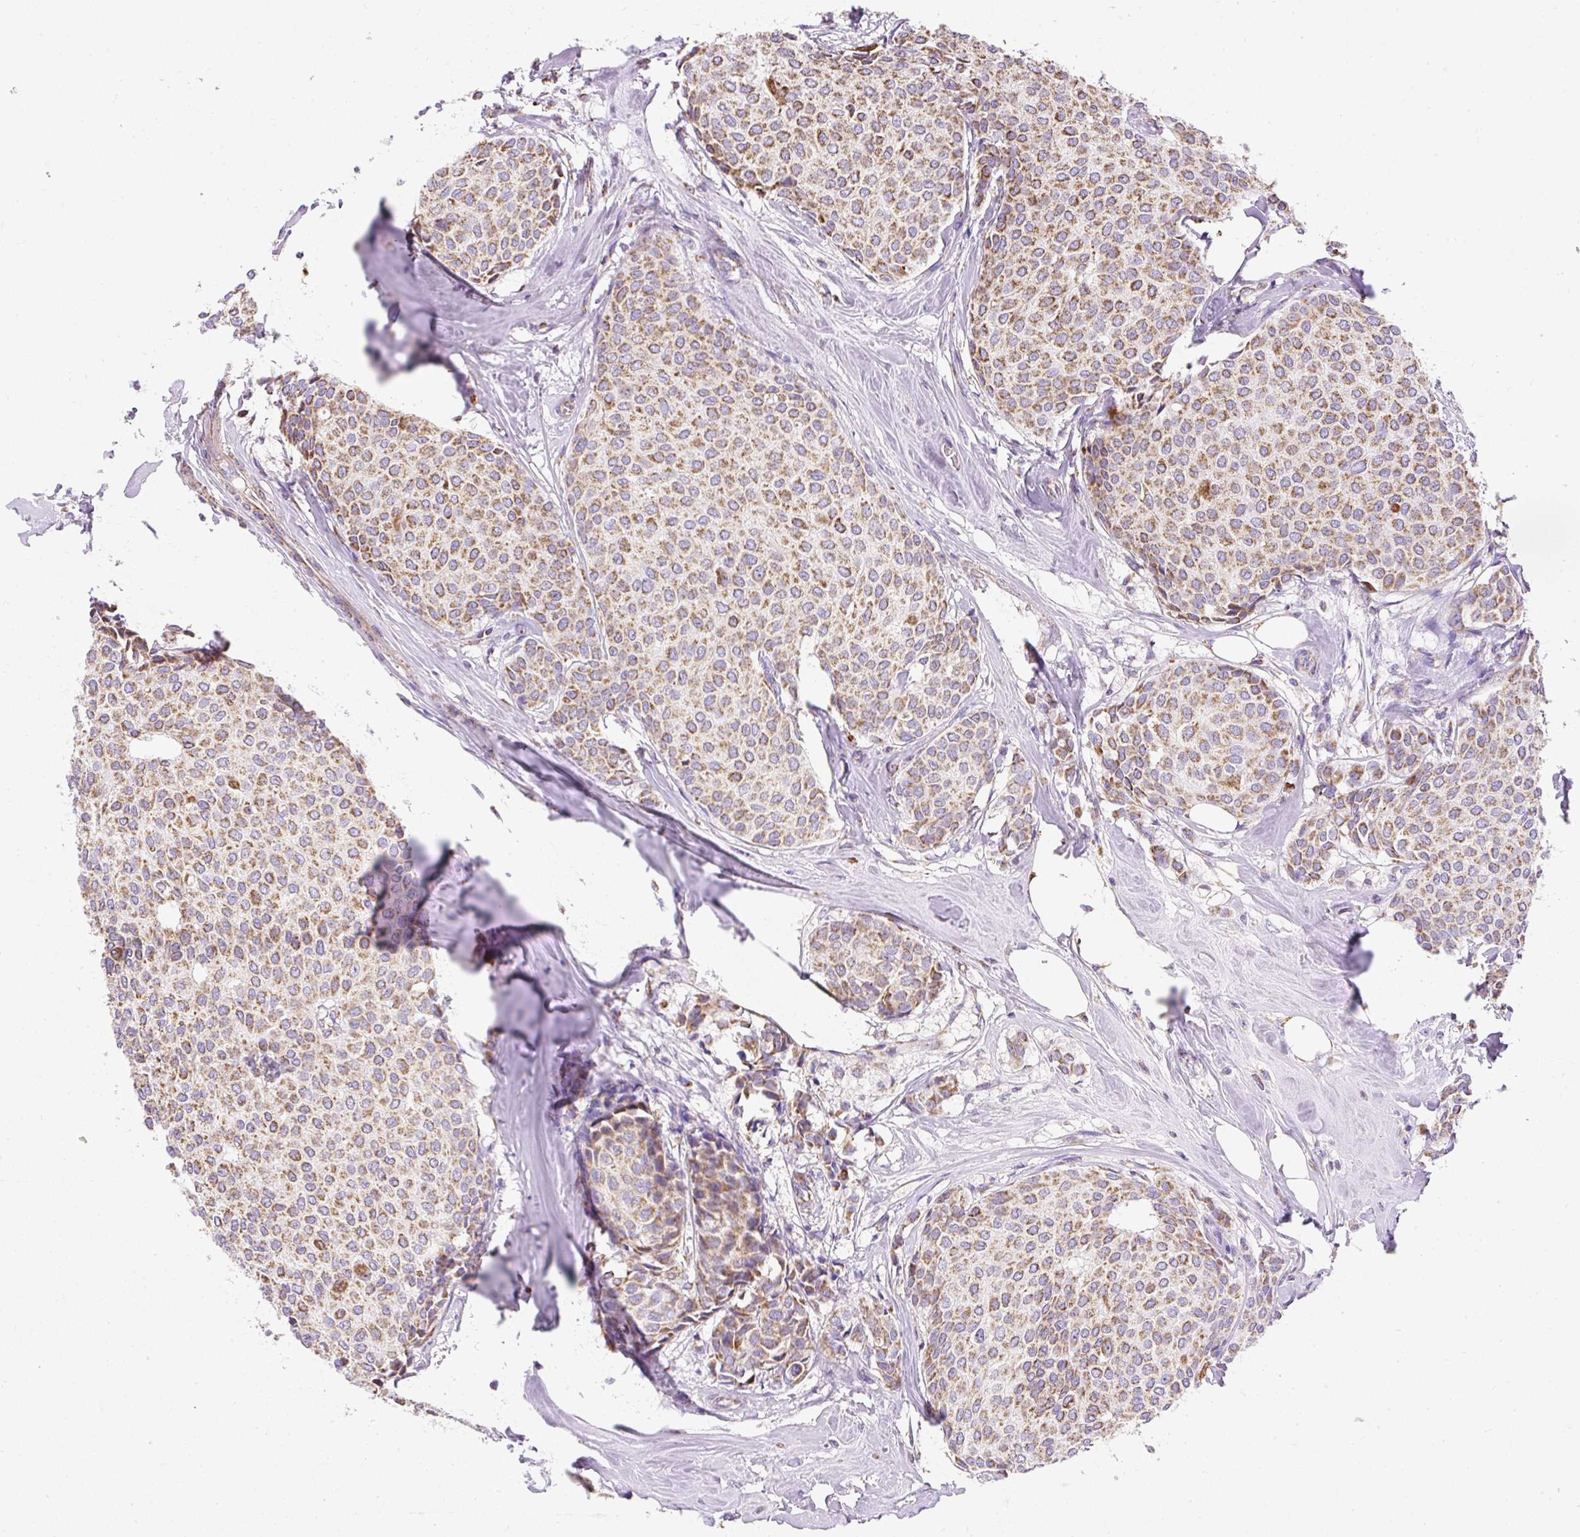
{"staining": {"intensity": "moderate", "quantity": ">75%", "location": "cytoplasmic/membranous"}, "tissue": "breast cancer", "cell_type": "Tumor cells", "image_type": "cancer", "snomed": [{"axis": "morphology", "description": "Duct carcinoma"}, {"axis": "topography", "description": "Breast"}], "caption": "An immunohistochemistry micrograph of tumor tissue is shown. Protein staining in brown labels moderate cytoplasmic/membranous positivity in breast infiltrating ductal carcinoma within tumor cells.", "gene": "DAAM2", "patient": {"sex": "female", "age": 47}}